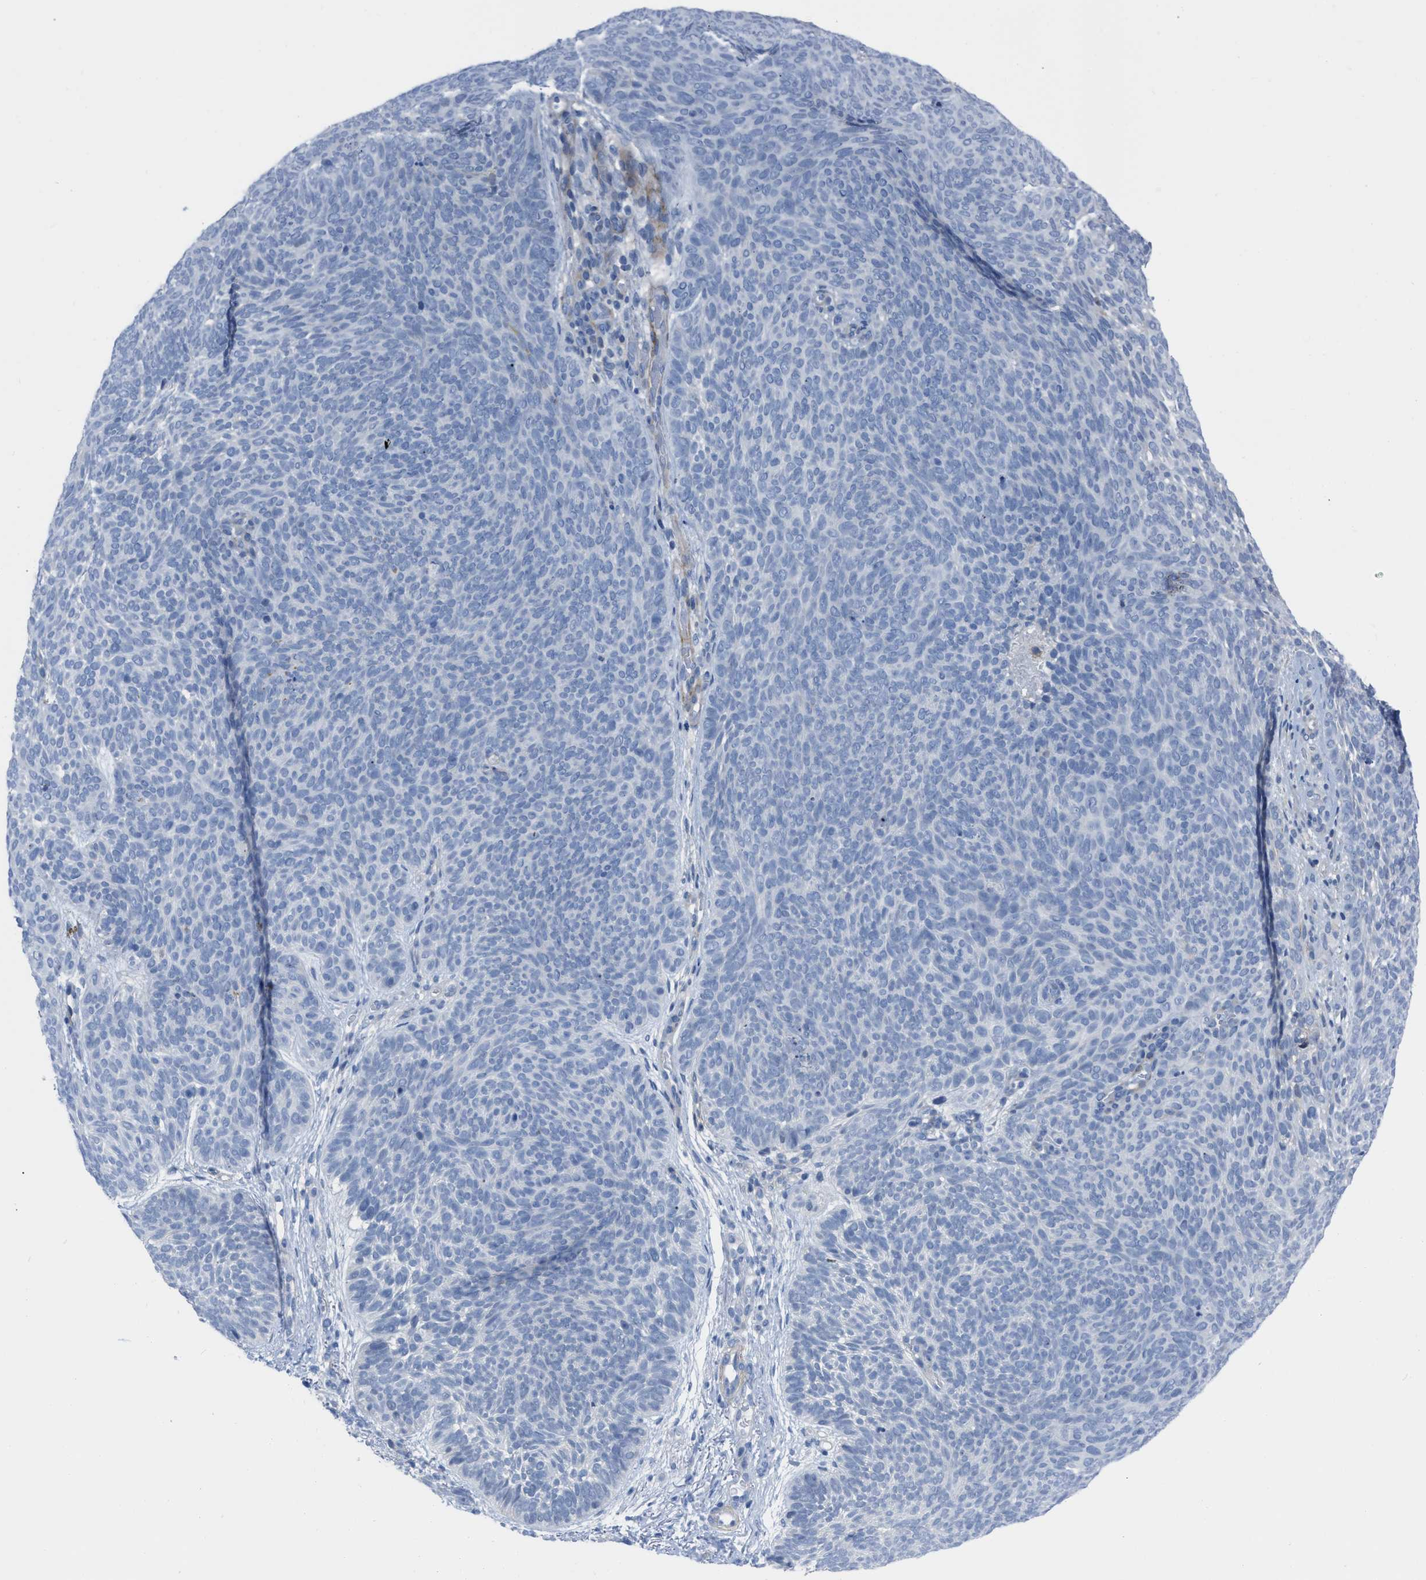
{"staining": {"intensity": "negative", "quantity": "none", "location": "none"}, "tissue": "skin cancer", "cell_type": "Tumor cells", "image_type": "cancer", "snomed": [{"axis": "morphology", "description": "Basal cell carcinoma"}, {"axis": "topography", "description": "Skin"}], "caption": "The photomicrograph demonstrates no staining of tumor cells in basal cell carcinoma (skin).", "gene": "PRMT2", "patient": {"sex": "male", "age": 61}}